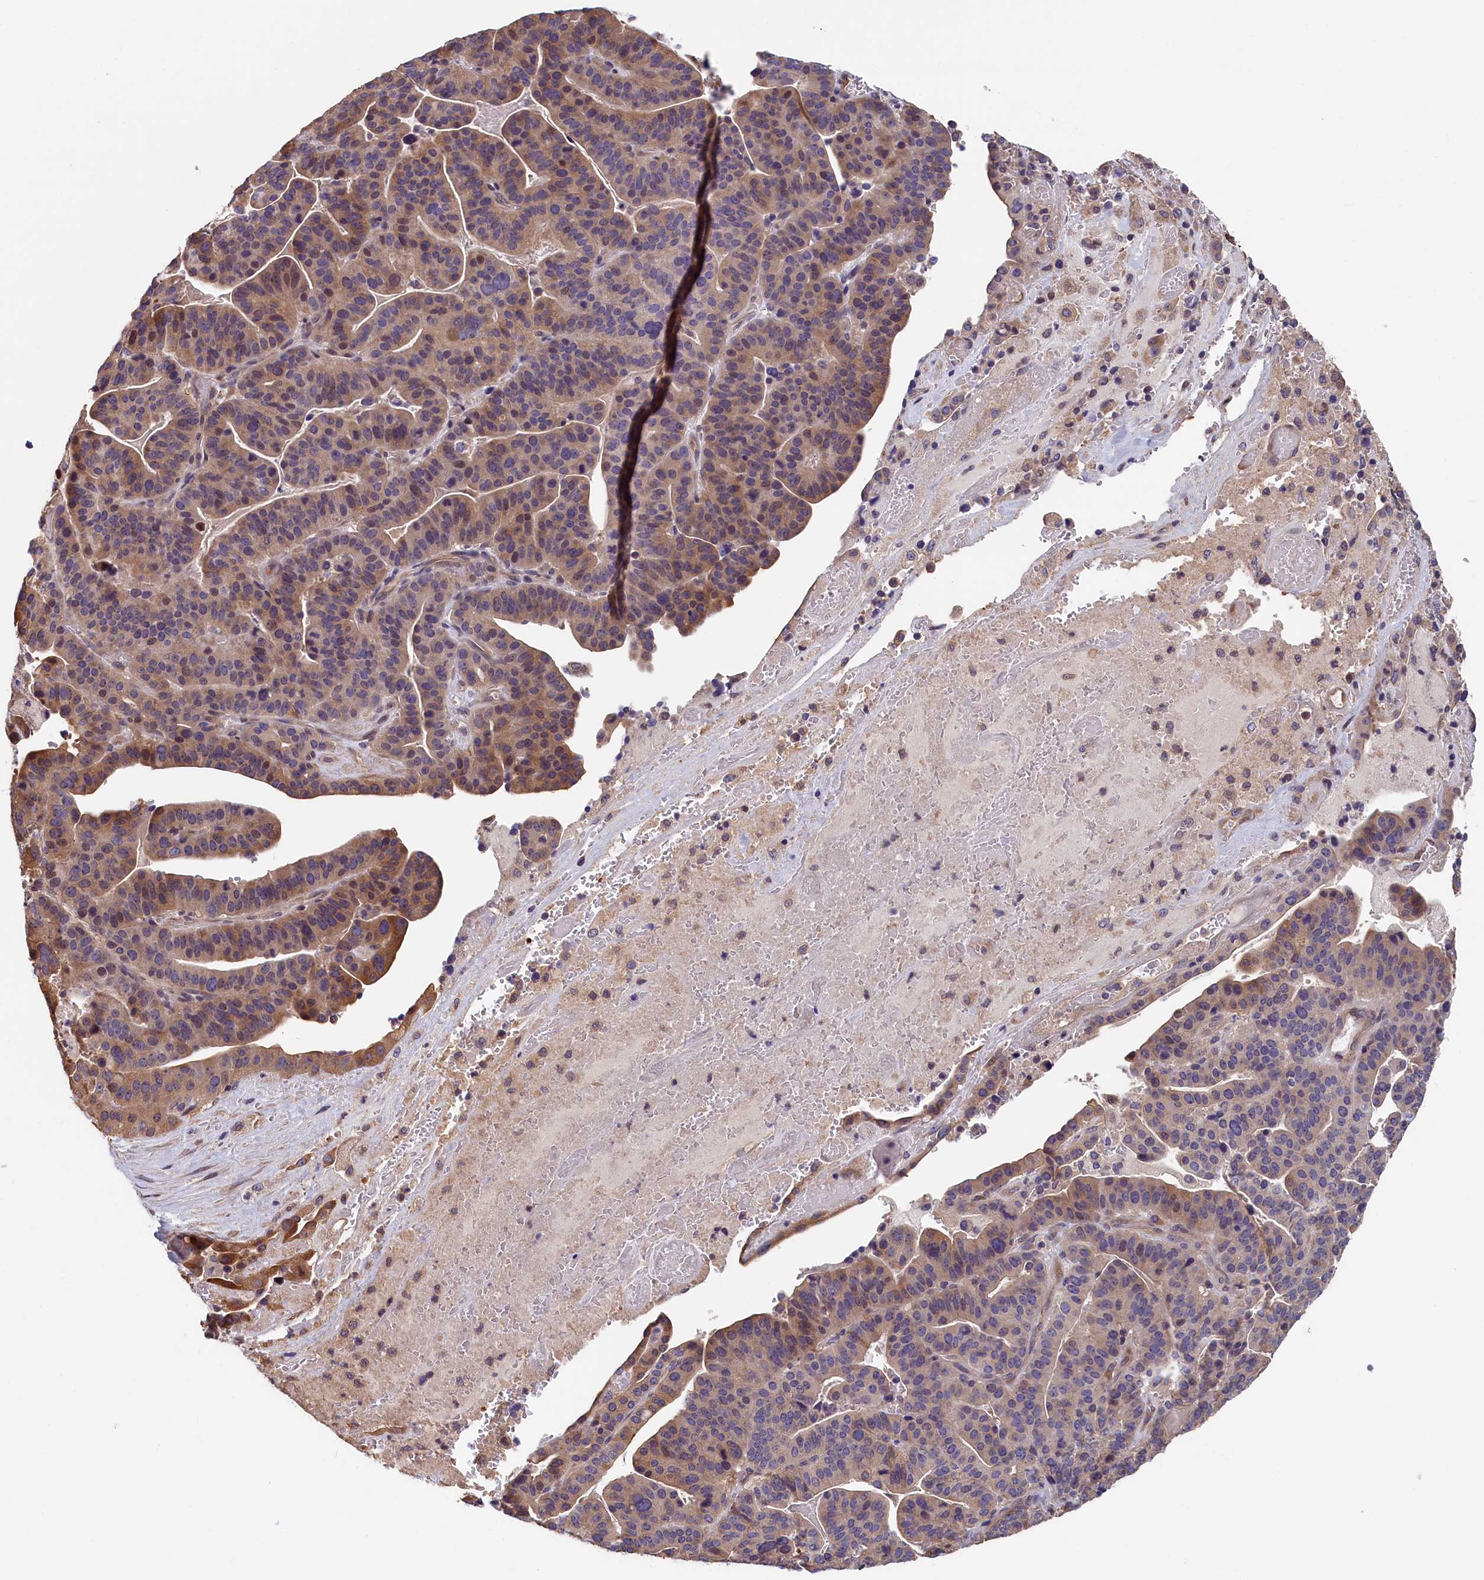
{"staining": {"intensity": "moderate", "quantity": "<25%", "location": "cytoplasmic/membranous,nuclear"}, "tissue": "stomach cancer", "cell_type": "Tumor cells", "image_type": "cancer", "snomed": [{"axis": "morphology", "description": "Adenocarcinoma, NOS"}, {"axis": "topography", "description": "Stomach"}], "caption": "Stomach cancer stained for a protein (brown) shows moderate cytoplasmic/membranous and nuclear positive staining in approximately <25% of tumor cells.", "gene": "TMEM116", "patient": {"sex": "male", "age": 48}}